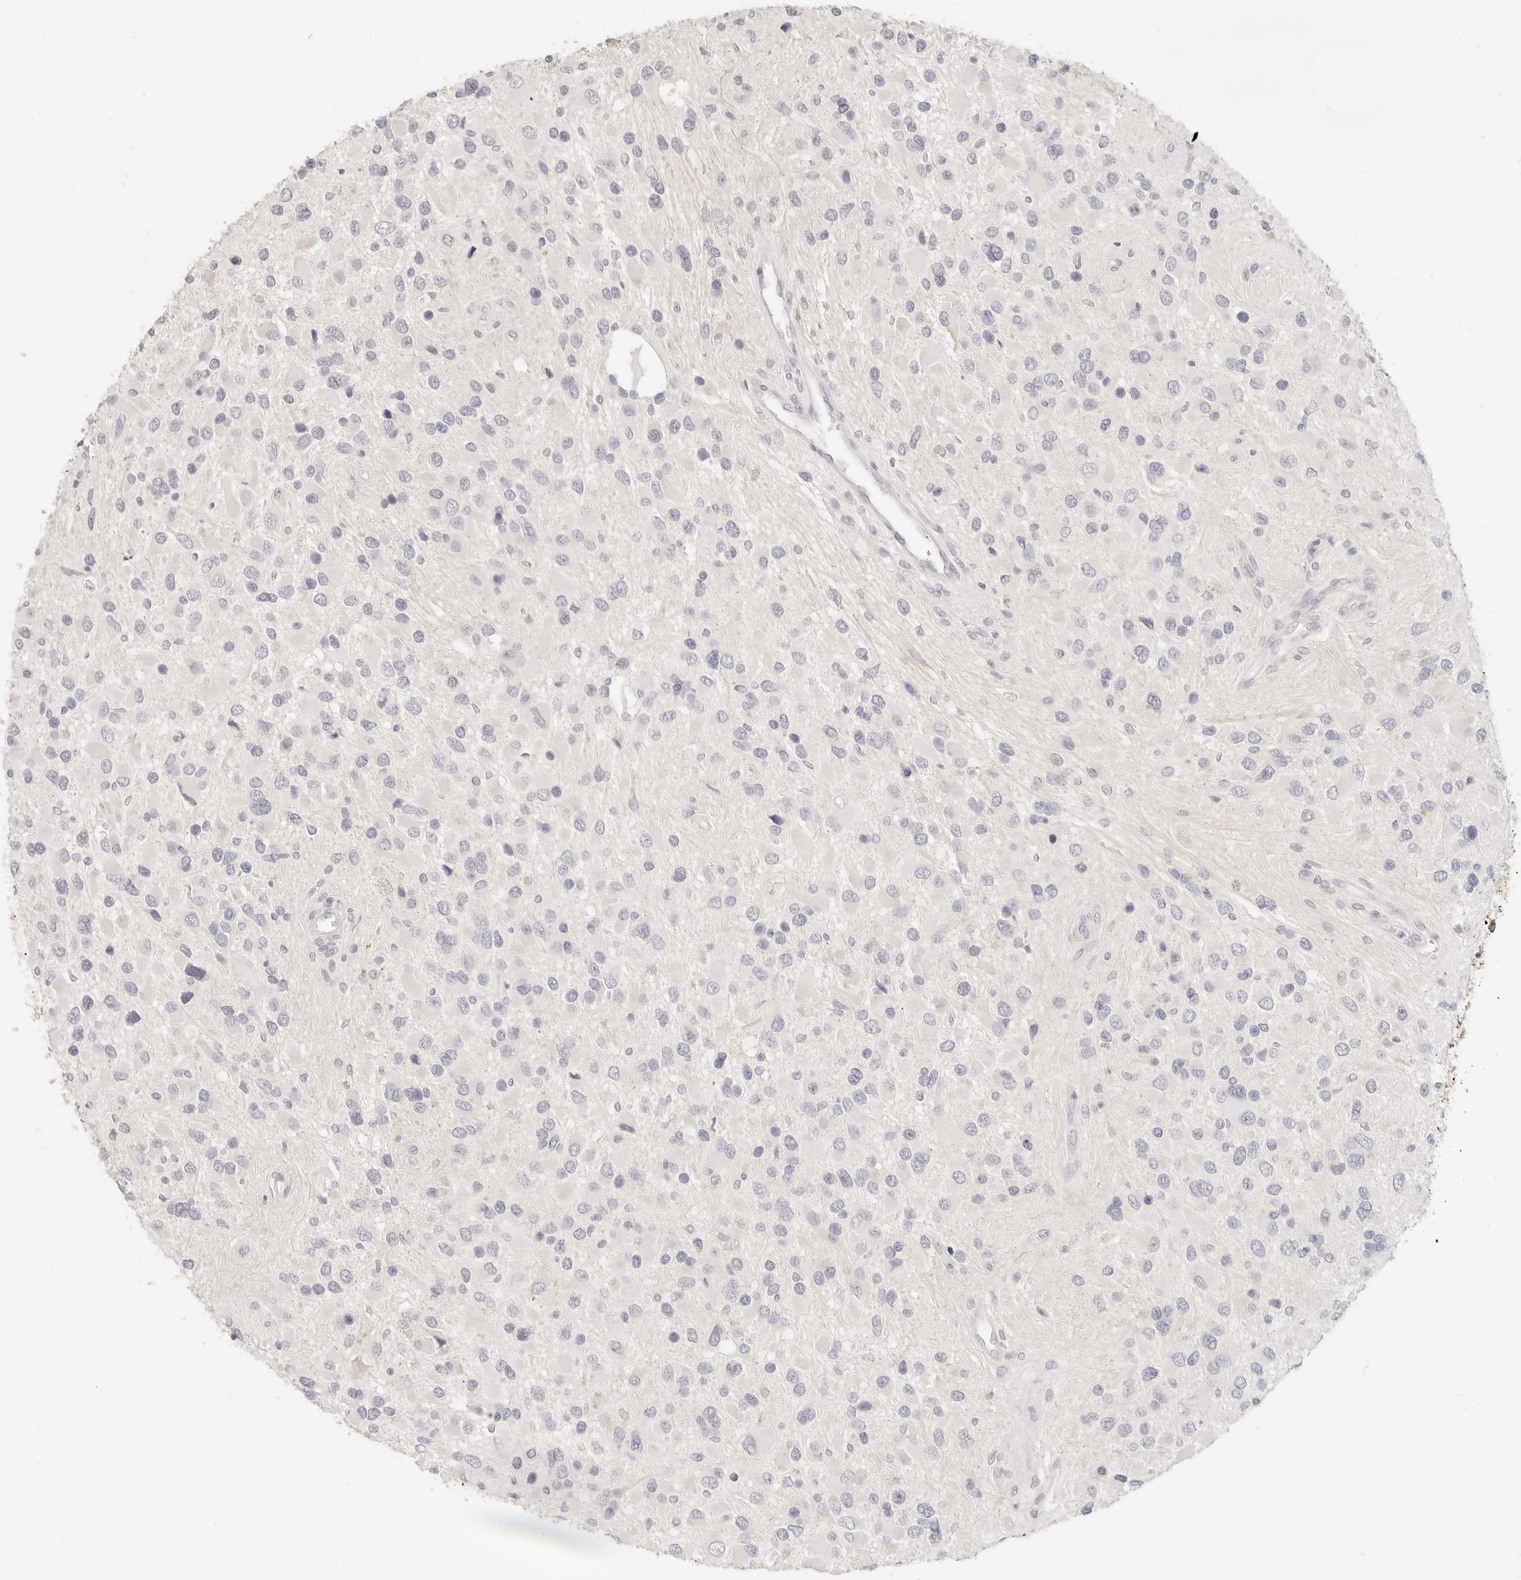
{"staining": {"intensity": "negative", "quantity": "none", "location": "none"}, "tissue": "glioma", "cell_type": "Tumor cells", "image_type": "cancer", "snomed": [{"axis": "morphology", "description": "Glioma, malignant, High grade"}, {"axis": "topography", "description": "Brain"}], "caption": "High-grade glioma (malignant) stained for a protein using IHC exhibits no staining tumor cells.", "gene": "EPCAM", "patient": {"sex": "male", "age": 53}}